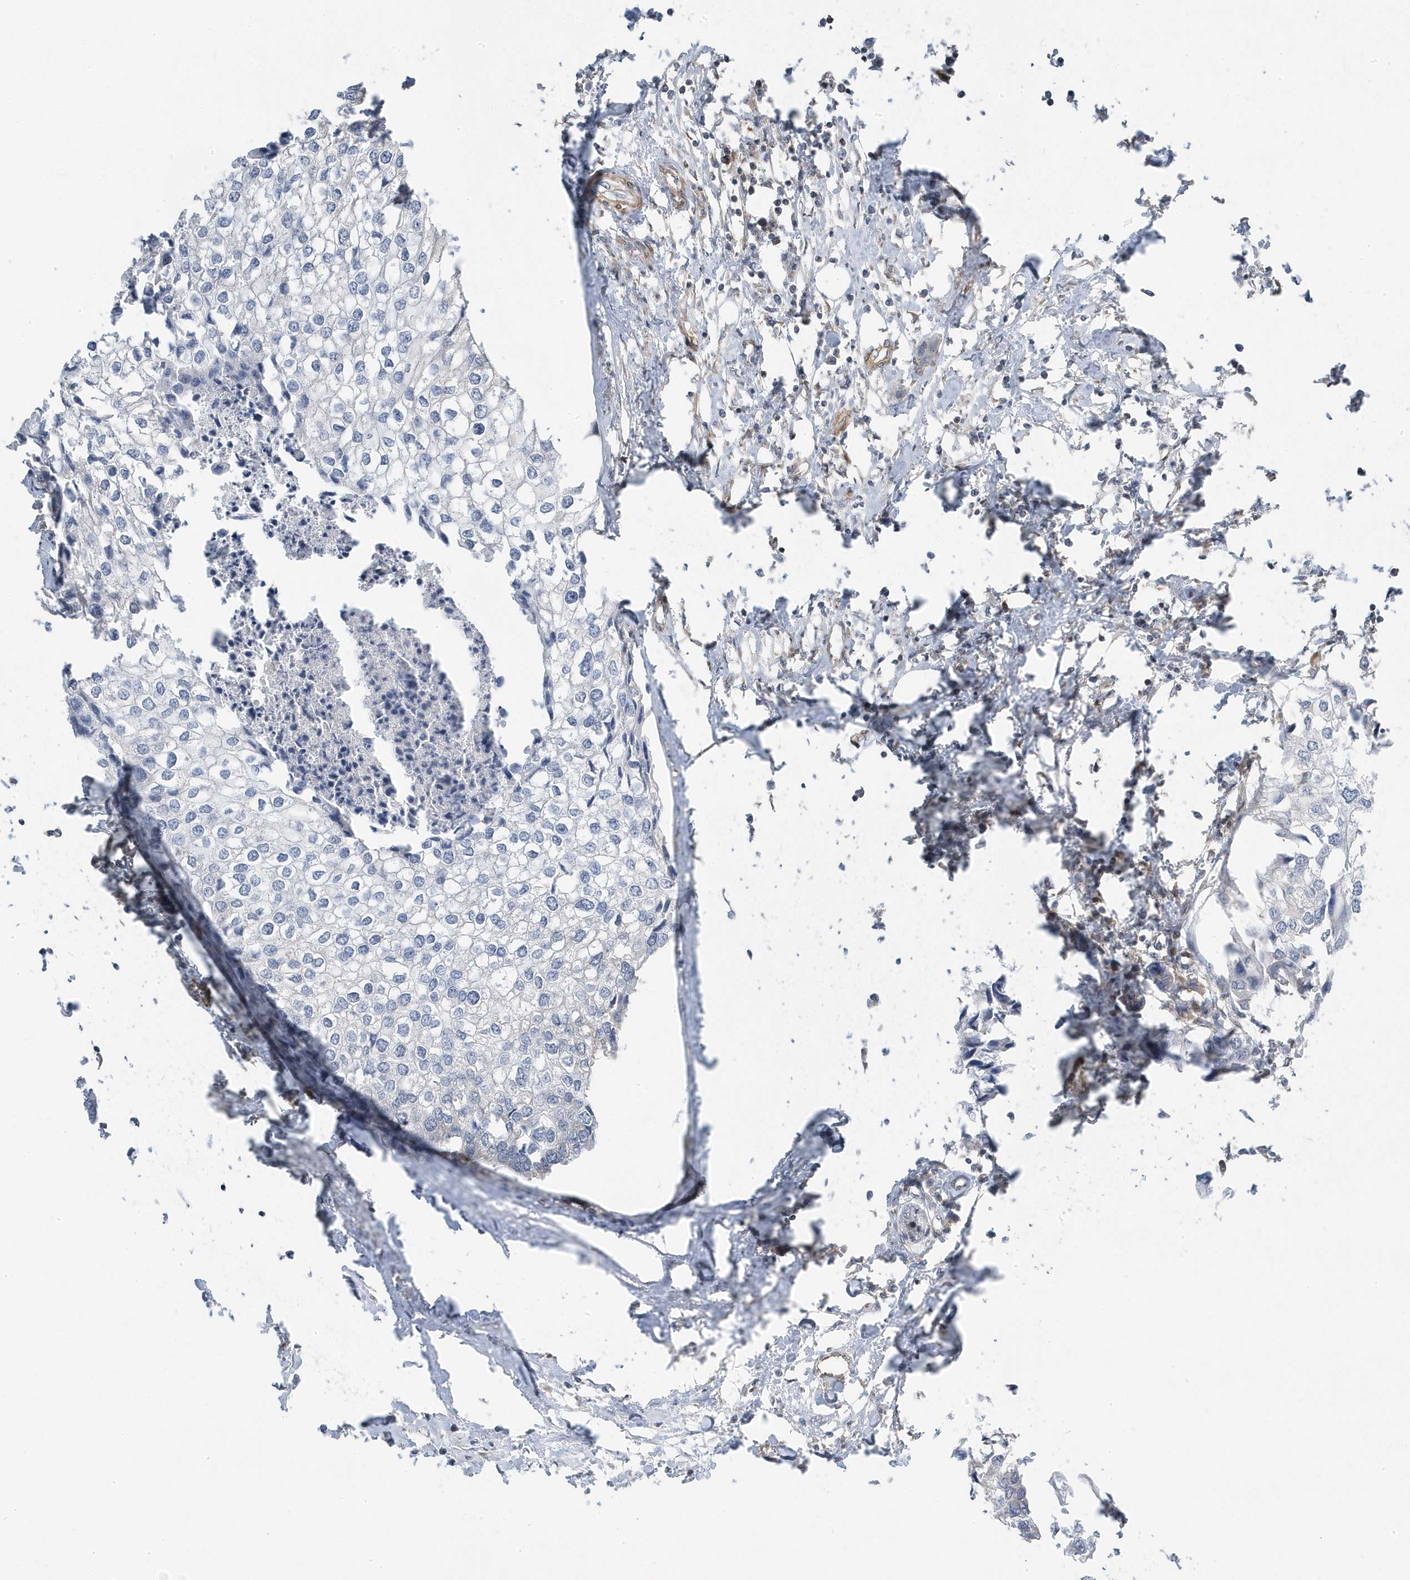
{"staining": {"intensity": "negative", "quantity": "none", "location": "none"}, "tissue": "urothelial cancer", "cell_type": "Tumor cells", "image_type": "cancer", "snomed": [{"axis": "morphology", "description": "Urothelial carcinoma, High grade"}, {"axis": "topography", "description": "Urinary bladder"}], "caption": "Tumor cells show no significant protein staining in urothelial cancer. (Brightfield microscopy of DAB IHC at high magnification).", "gene": "MAP7D3", "patient": {"sex": "male", "age": 64}}